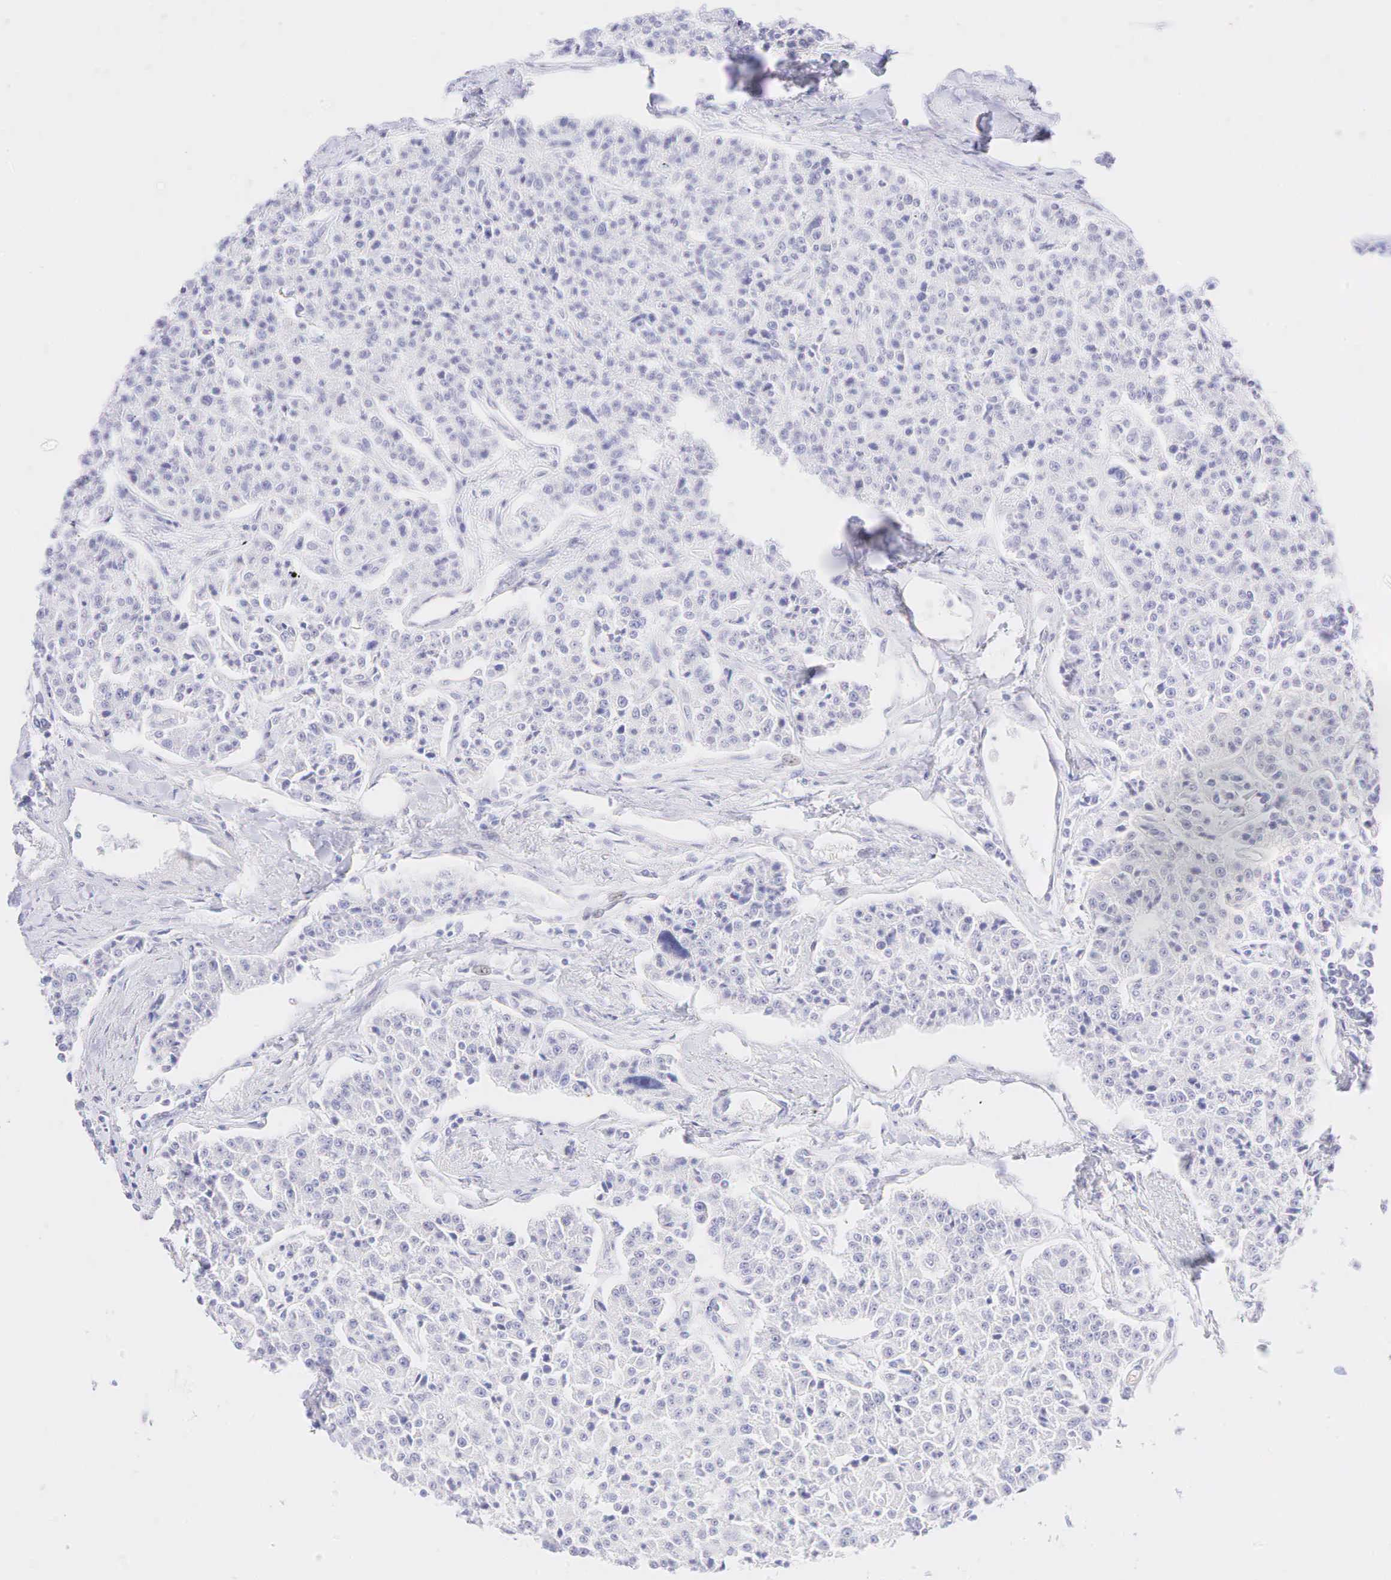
{"staining": {"intensity": "negative", "quantity": "none", "location": "none"}, "tissue": "carcinoid", "cell_type": "Tumor cells", "image_type": "cancer", "snomed": [{"axis": "morphology", "description": "Carcinoid, malignant, NOS"}, {"axis": "topography", "description": "Stomach"}], "caption": "Immunohistochemical staining of carcinoid (malignant) displays no significant staining in tumor cells.", "gene": "AR", "patient": {"sex": "female", "age": 76}}